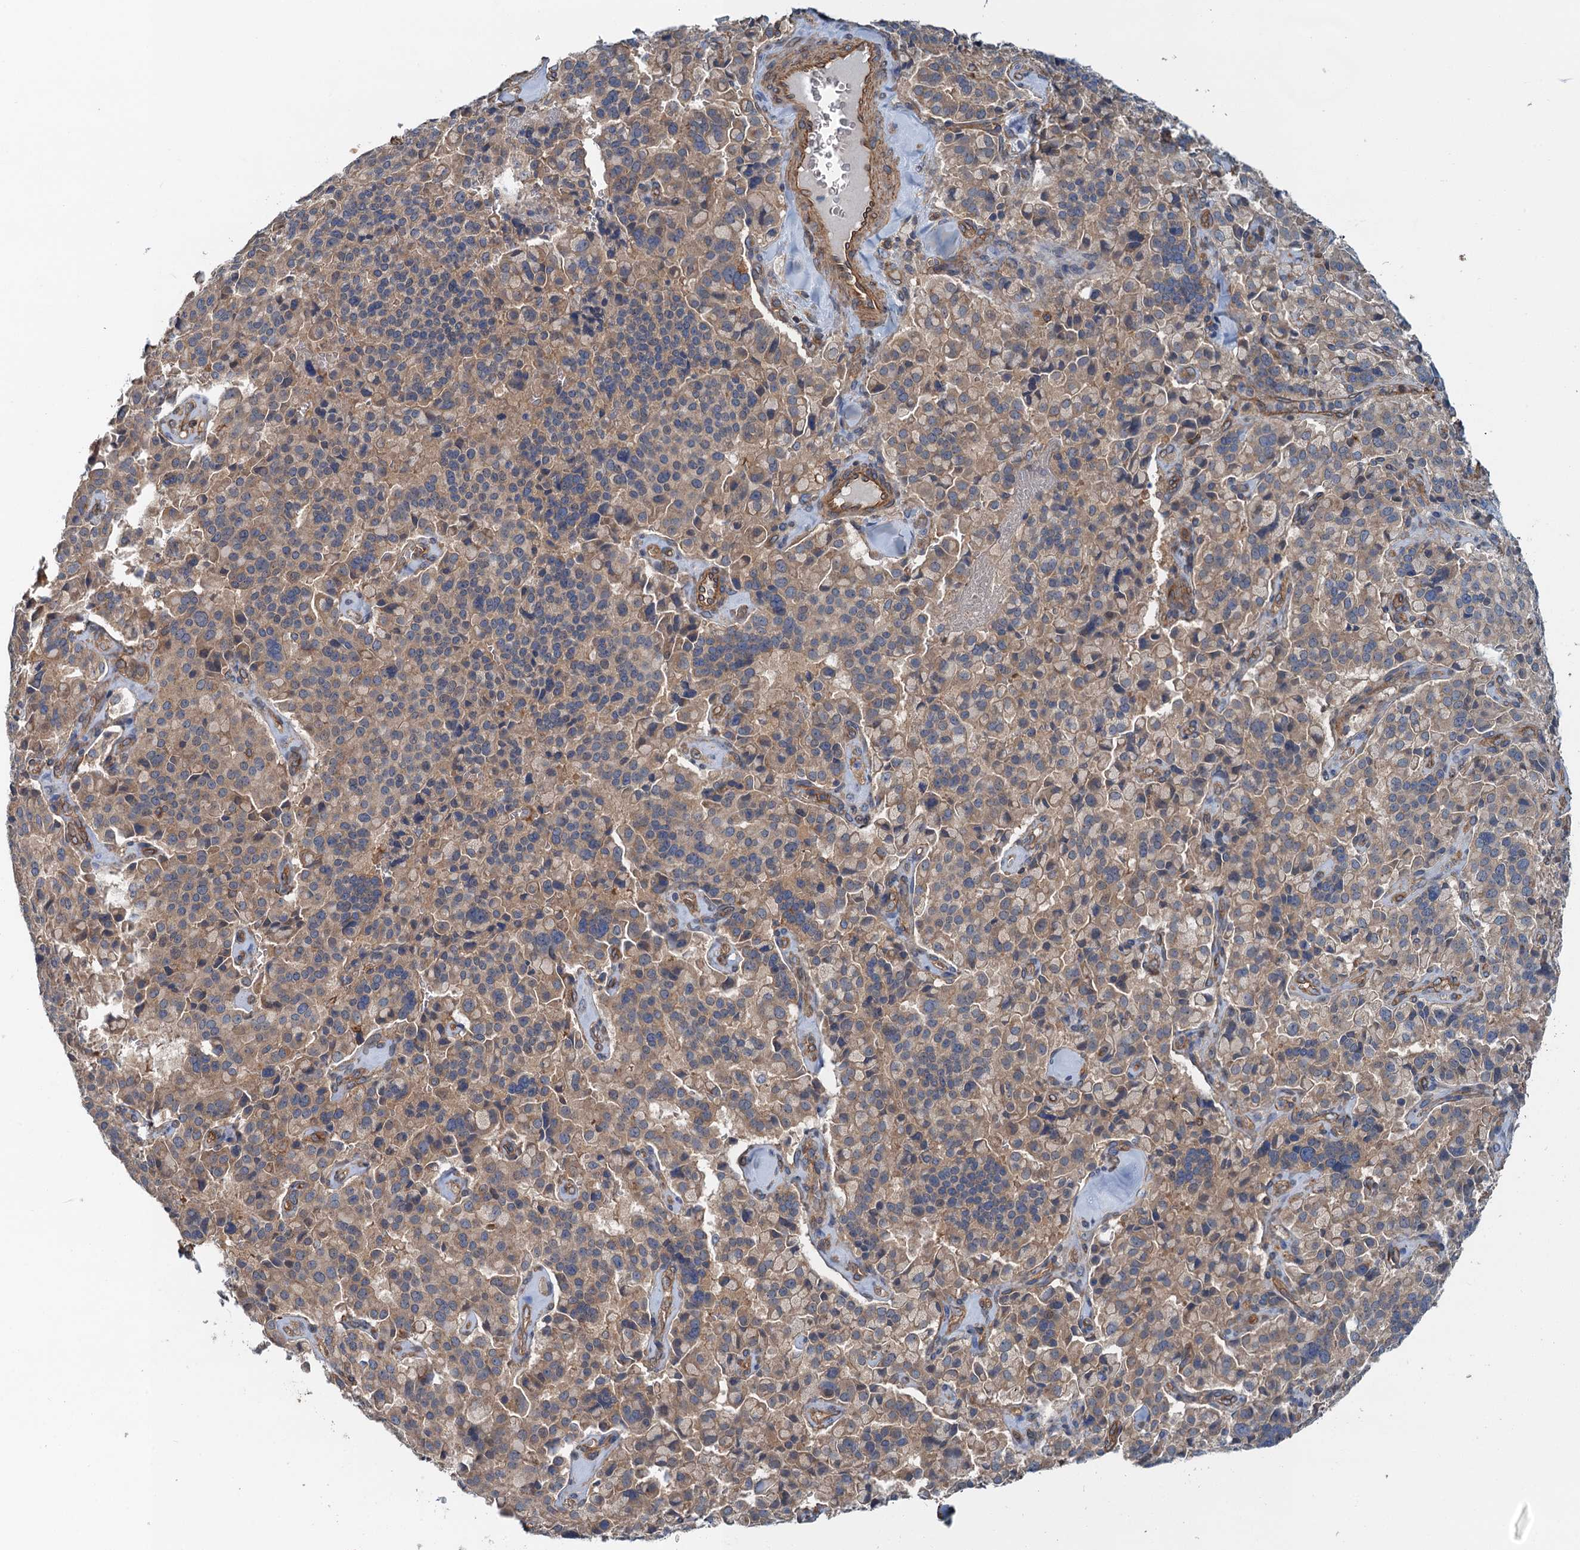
{"staining": {"intensity": "weak", "quantity": ">75%", "location": "cytoplasmic/membranous"}, "tissue": "pancreatic cancer", "cell_type": "Tumor cells", "image_type": "cancer", "snomed": [{"axis": "morphology", "description": "Adenocarcinoma, NOS"}, {"axis": "topography", "description": "Pancreas"}], "caption": "There is low levels of weak cytoplasmic/membranous staining in tumor cells of pancreatic cancer, as demonstrated by immunohistochemical staining (brown color).", "gene": "ROGDI", "patient": {"sex": "male", "age": 65}}